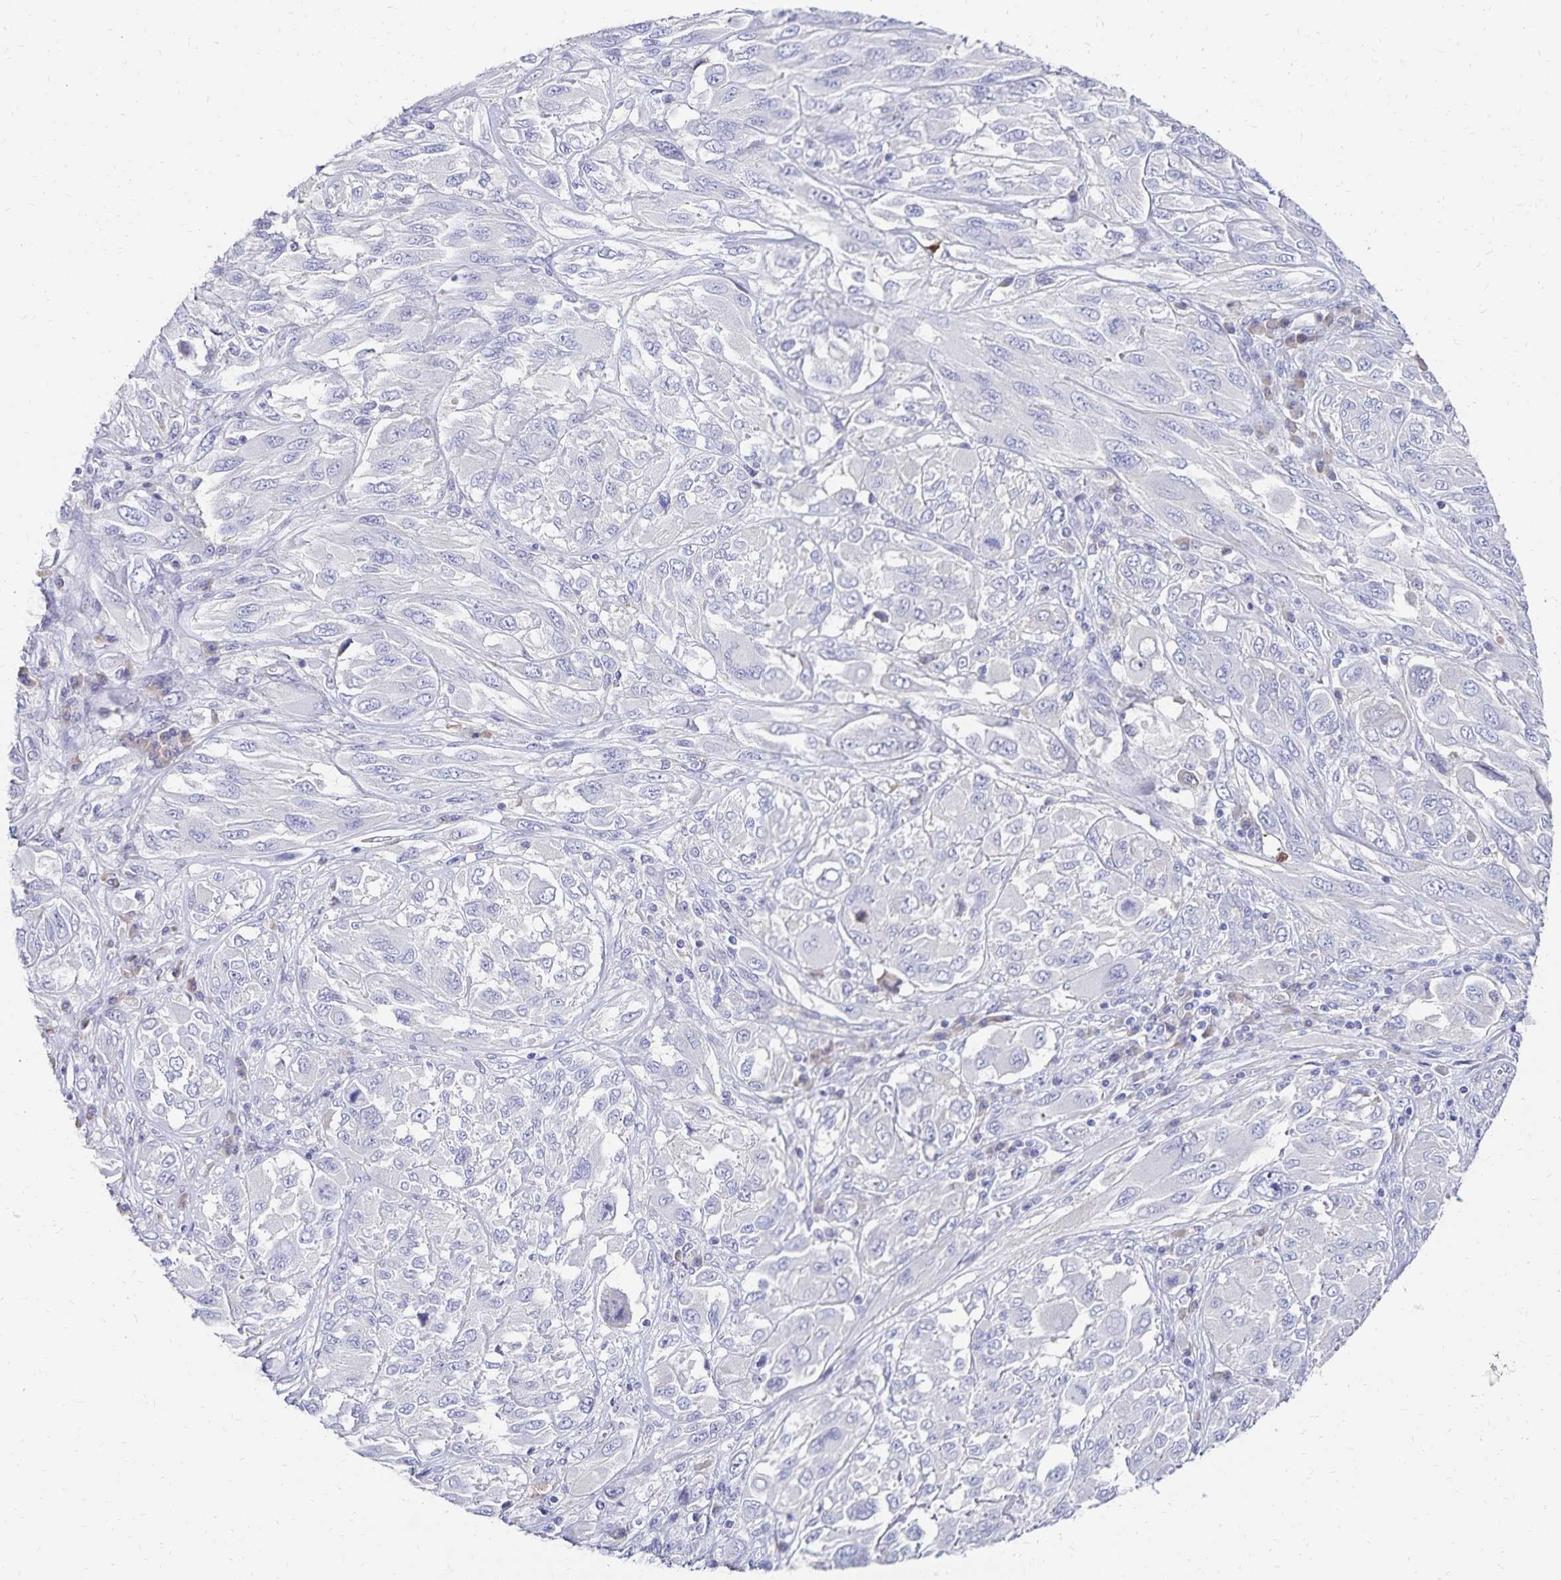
{"staining": {"intensity": "negative", "quantity": "none", "location": "none"}, "tissue": "melanoma", "cell_type": "Tumor cells", "image_type": "cancer", "snomed": [{"axis": "morphology", "description": "Malignant melanoma, NOS"}, {"axis": "topography", "description": "Skin"}], "caption": "High magnification brightfield microscopy of melanoma stained with DAB (brown) and counterstained with hematoxylin (blue): tumor cells show no significant staining. (DAB immunohistochemistry (IHC), high magnification).", "gene": "PAX5", "patient": {"sex": "female", "age": 91}}